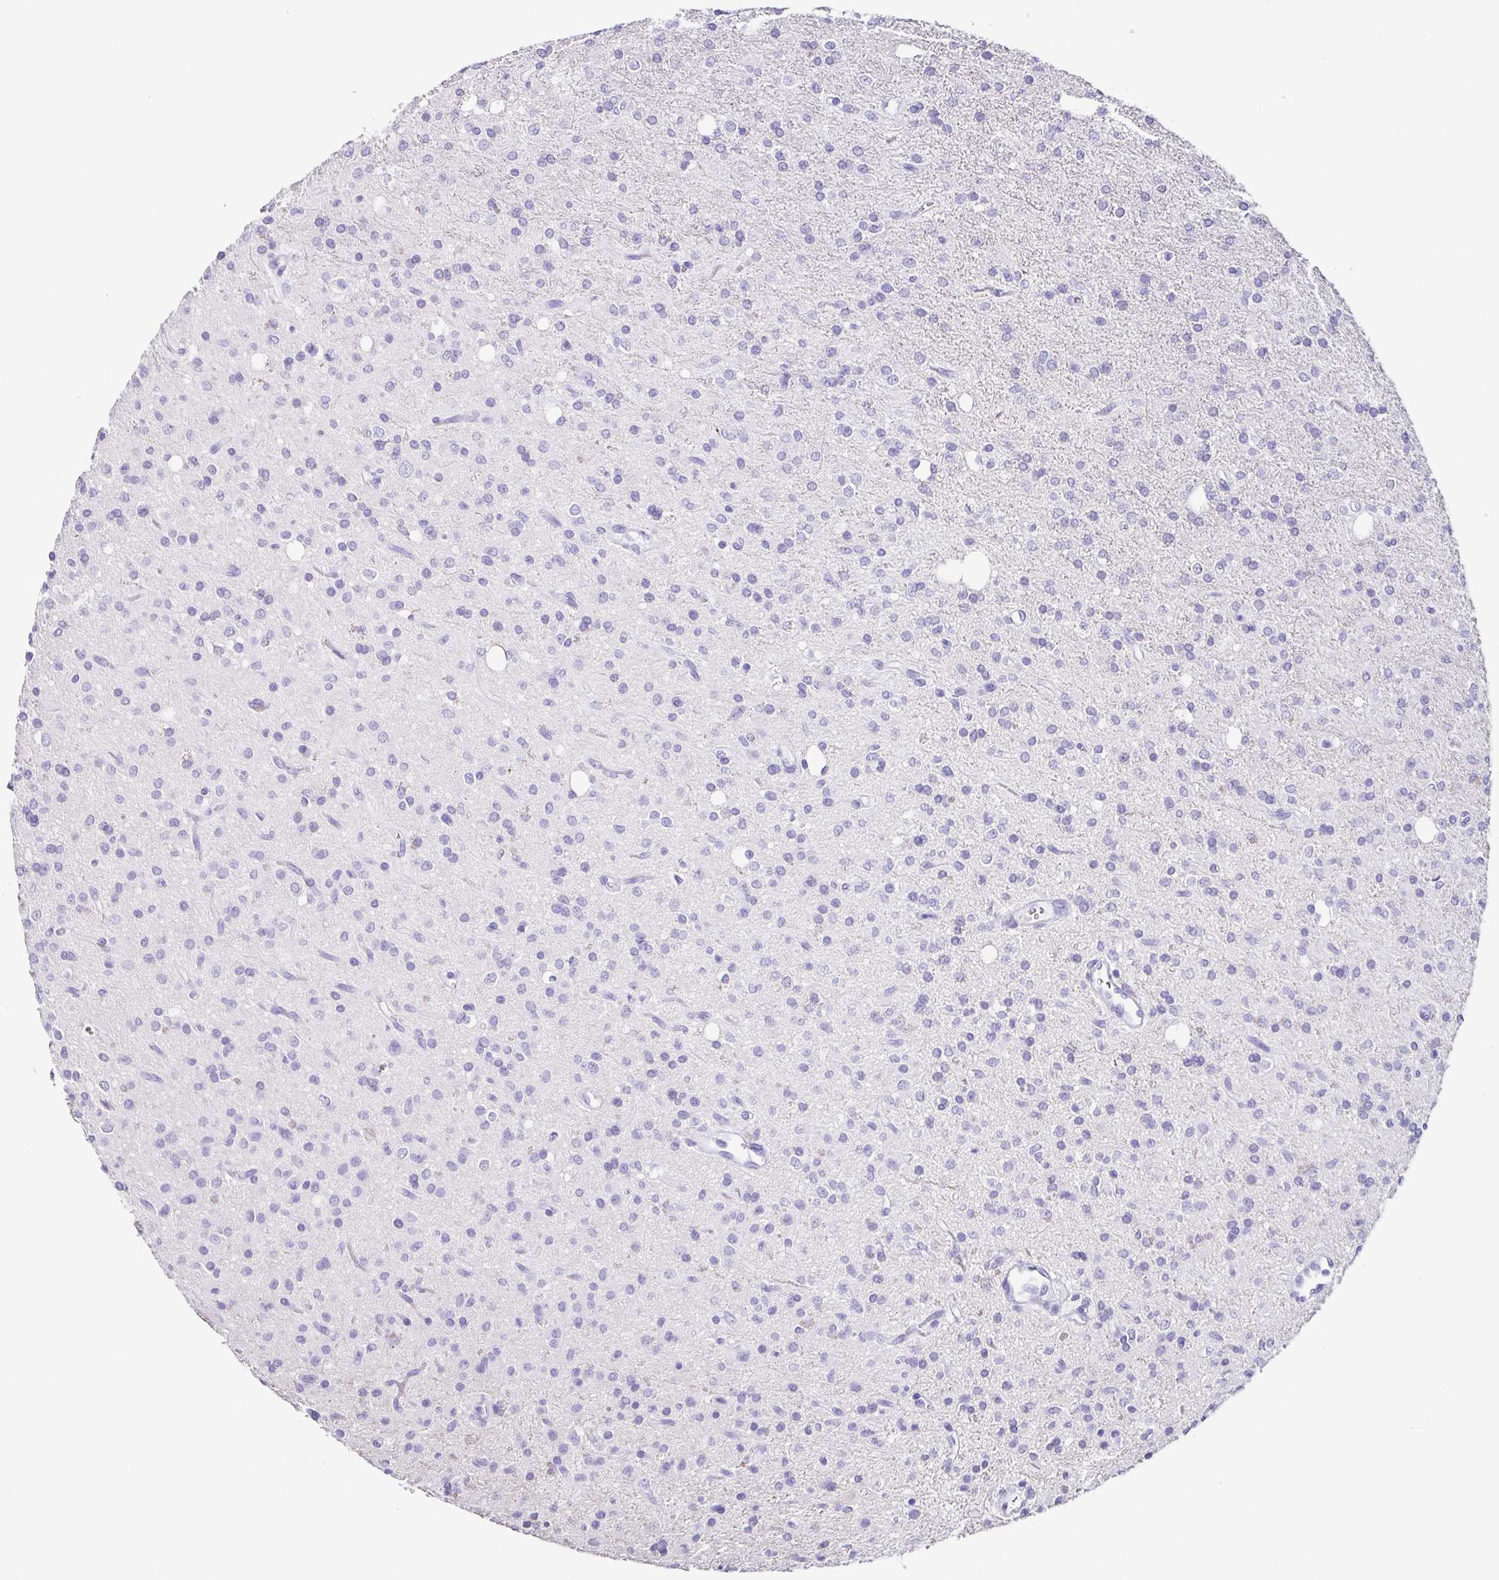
{"staining": {"intensity": "negative", "quantity": "none", "location": "none"}, "tissue": "glioma", "cell_type": "Tumor cells", "image_type": "cancer", "snomed": [{"axis": "morphology", "description": "Glioma, malignant, Low grade"}, {"axis": "topography", "description": "Brain"}], "caption": "This is an immunohistochemistry (IHC) histopathology image of human malignant glioma (low-grade). There is no expression in tumor cells.", "gene": "TNNT2", "patient": {"sex": "female", "age": 33}}